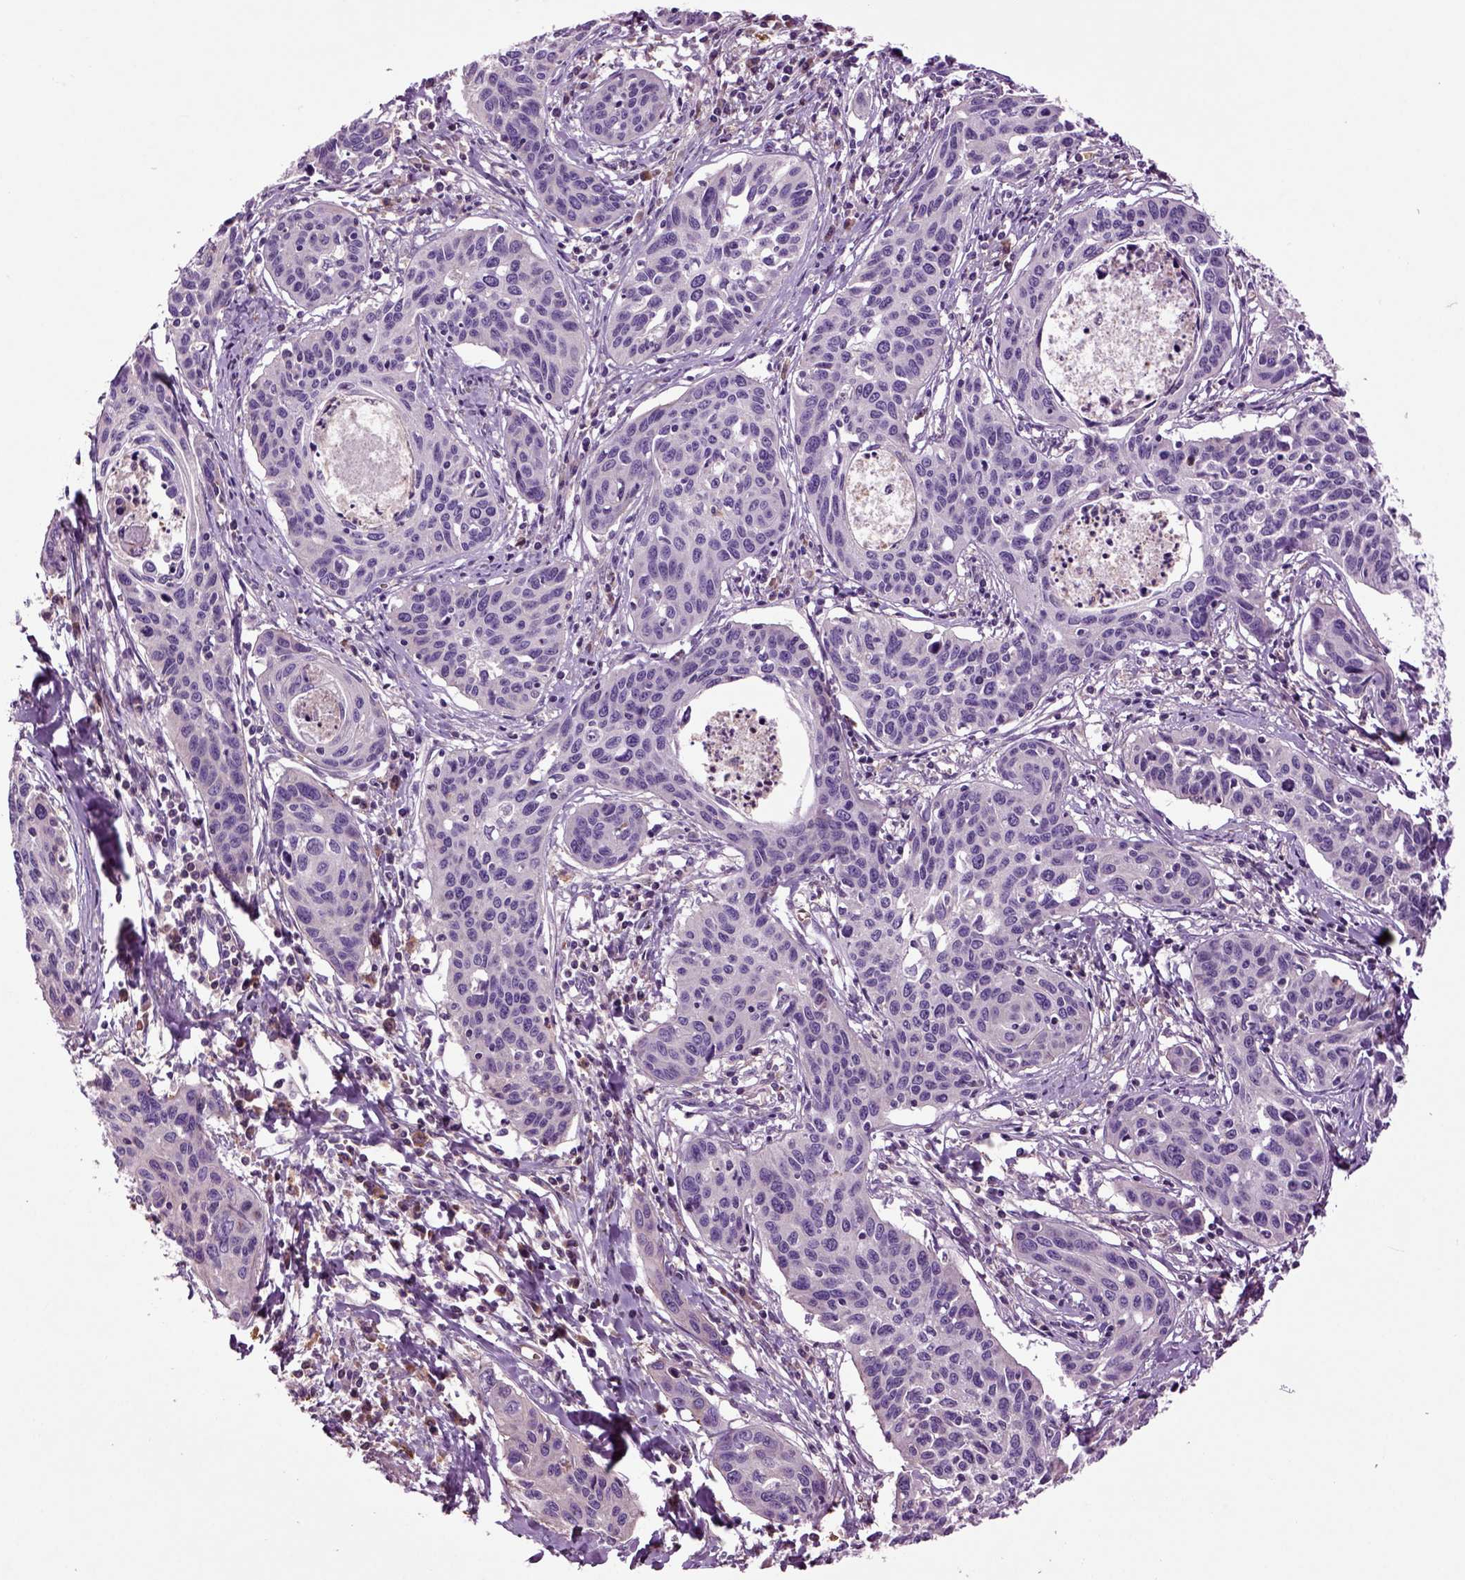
{"staining": {"intensity": "negative", "quantity": "none", "location": "none"}, "tissue": "cervical cancer", "cell_type": "Tumor cells", "image_type": "cancer", "snomed": [{"axis": "morphology", "description": "Squamous cell carcinoma, NOS"}, {"axis": "topography", "description": "Cervix"}], "caption": "This is an immunohistochemistry (IHC) micrograph of cervical squamous cell carcinoma. There is no expression in tumor cells.", "gene": "SPON1", "patient": {"sex": "female", "age": 31}}